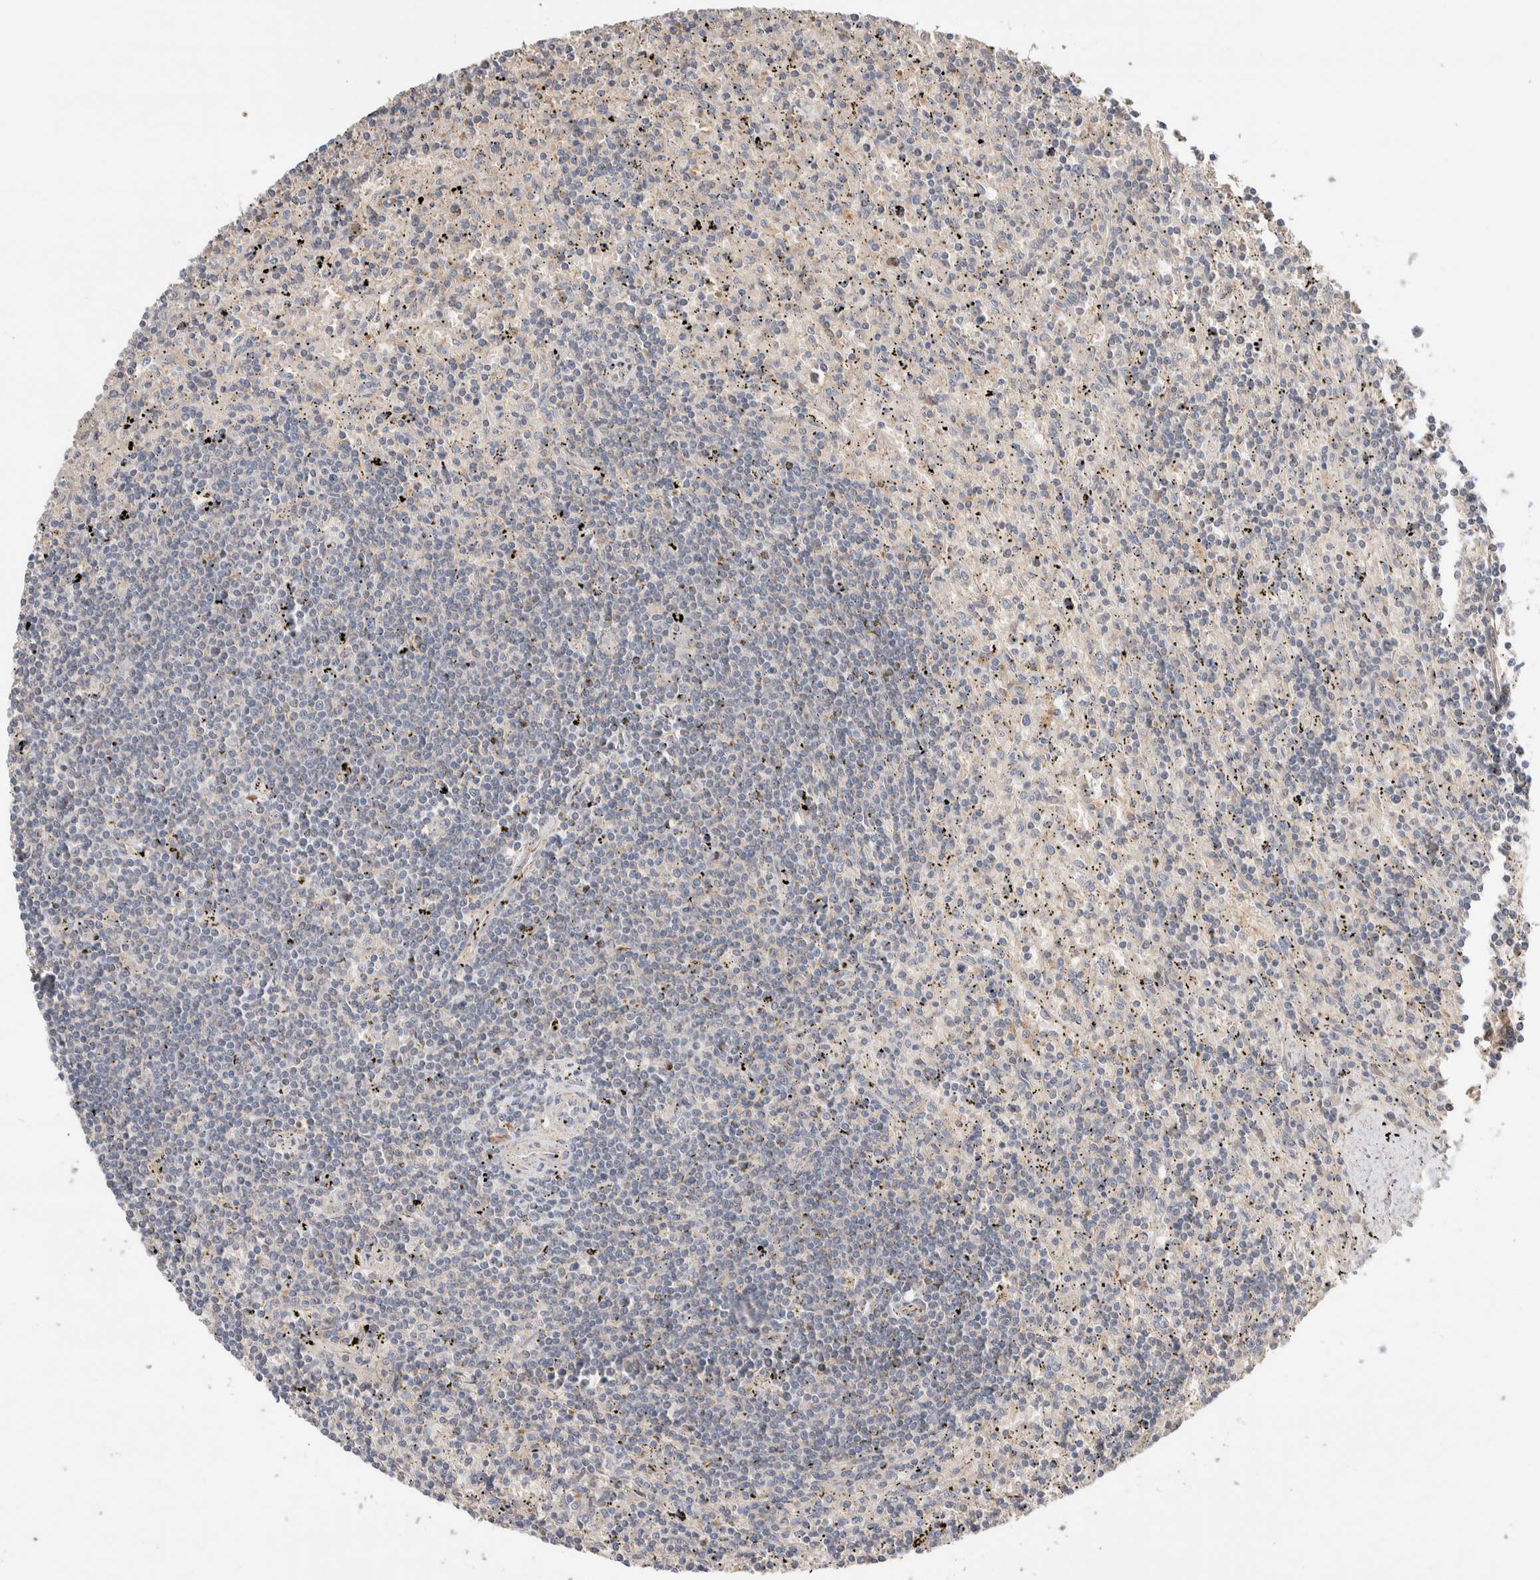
{"staining": {"intensity": "negative", "quantity": "none", "location": "none"}, "tissue": "lymphoma", "cell_type": "Tumor cells", "image_type": "cancer", "snomed": [{"axis": "morphology", "description": "Malignant lymphoma, non-Hodgkin's type, Low grade"}, {"axis": "topography", "description": "Spleen"}], "caption": "Histopathology image shows no significant protein expression in tumor cells of lymphoma. (DAB immunohistochemistry (IHC) with hematoxylin counter stain).", "gene": "WDR91", "patient": {"sex": "male", "age": 76}}